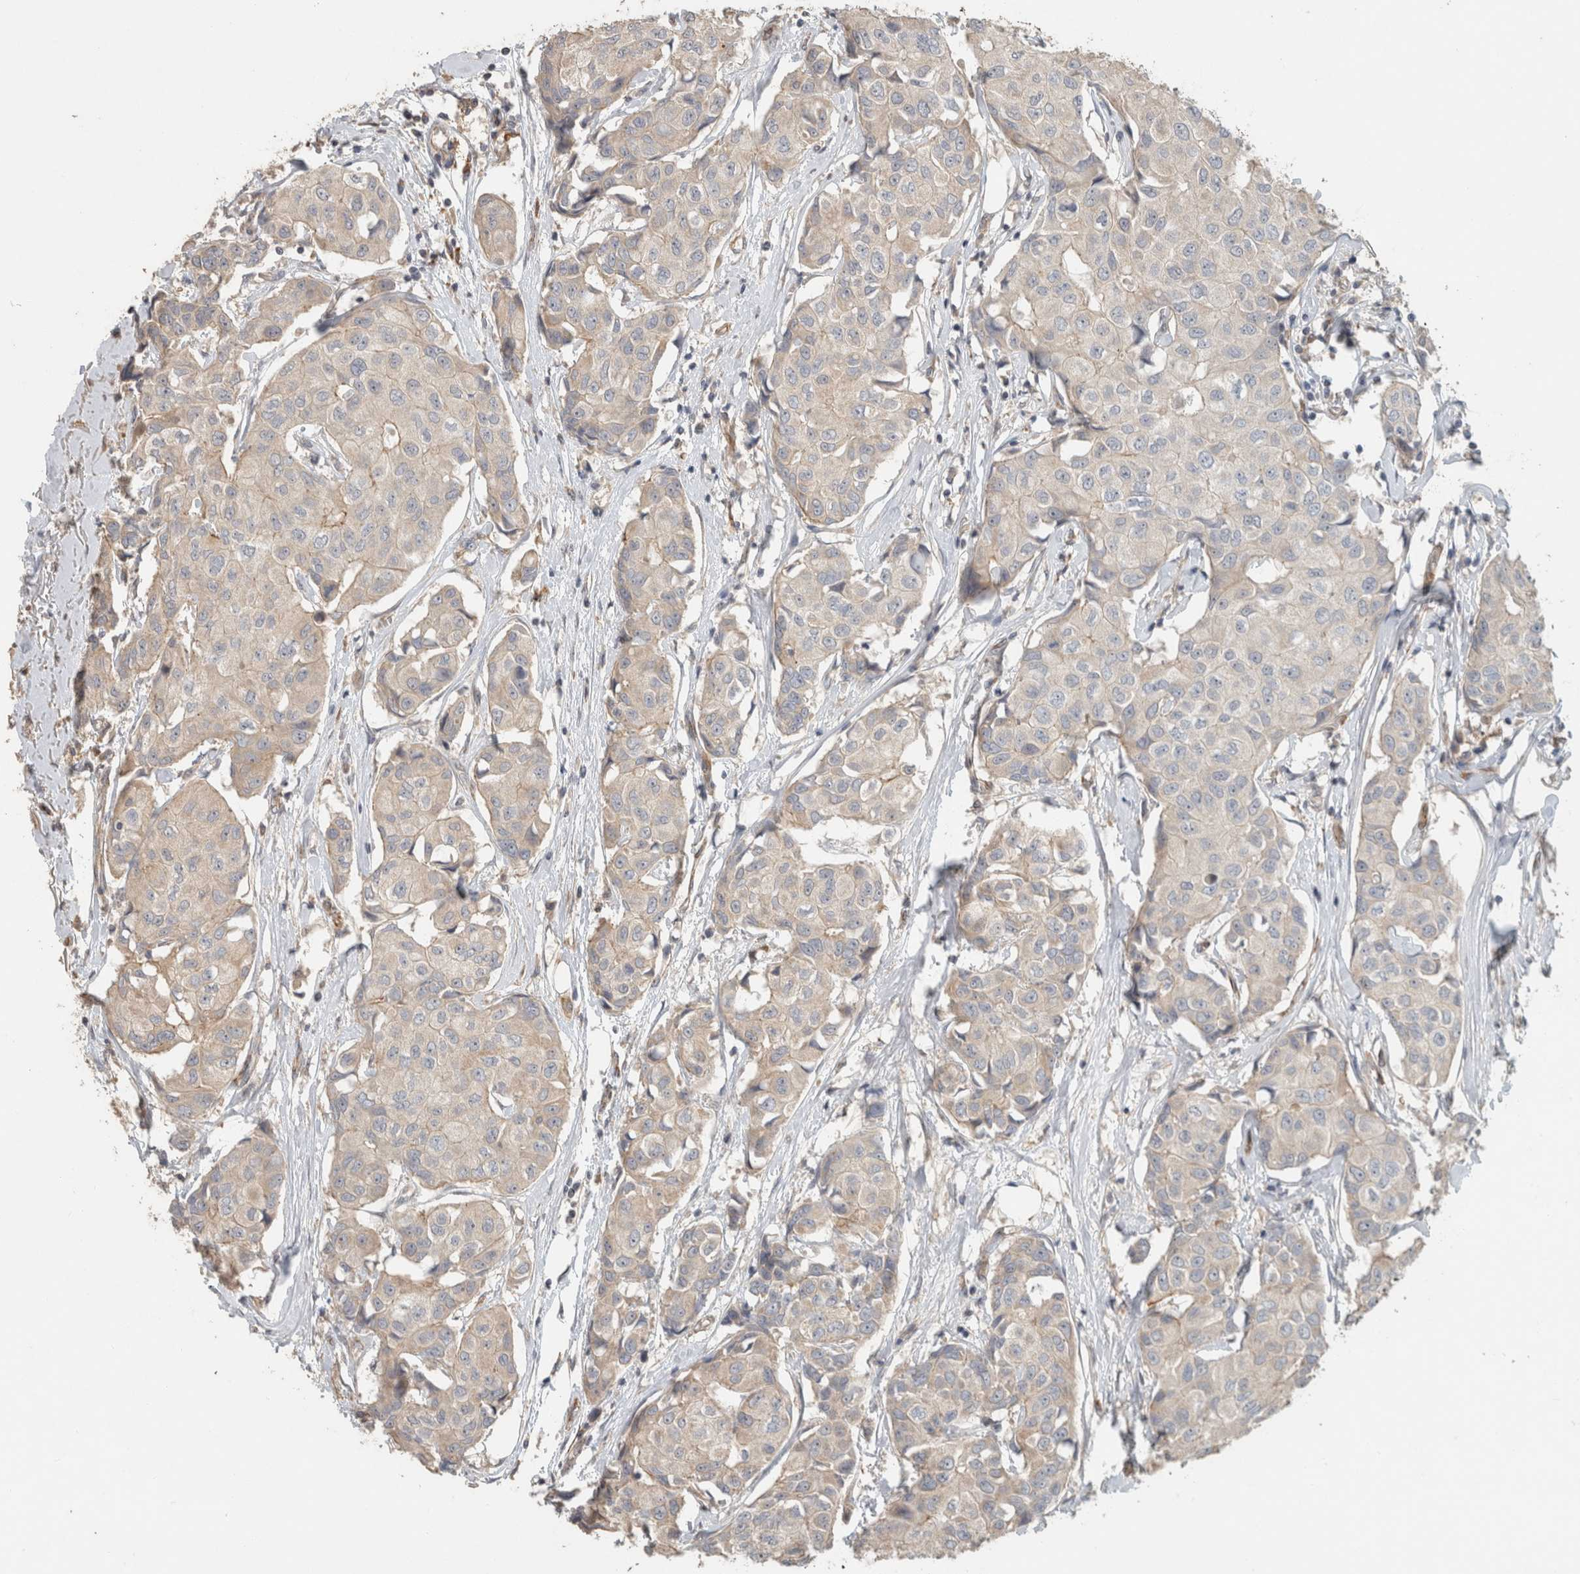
{"staining": {"intensity": "negative", "quantity": "none", "location": "none"}, "tissue": "breast cancer", "cell_type": "Tumor cells", "image_type": "cancer", "snomed": [{"axis": "morphology", "description": "Duct carcinoma"}, {"axis": "topography", "description": "Breast"}], "caption": "Immunohistochemistry photomicrograph of neoplastic tissue: human breast cancer (infiltrating ductal carcinoma) stained with DAB displays no significant protein positivity in tumor cells.", "gene": "SIPA1L2", "patient": {"sex": "female", "age": 80}}